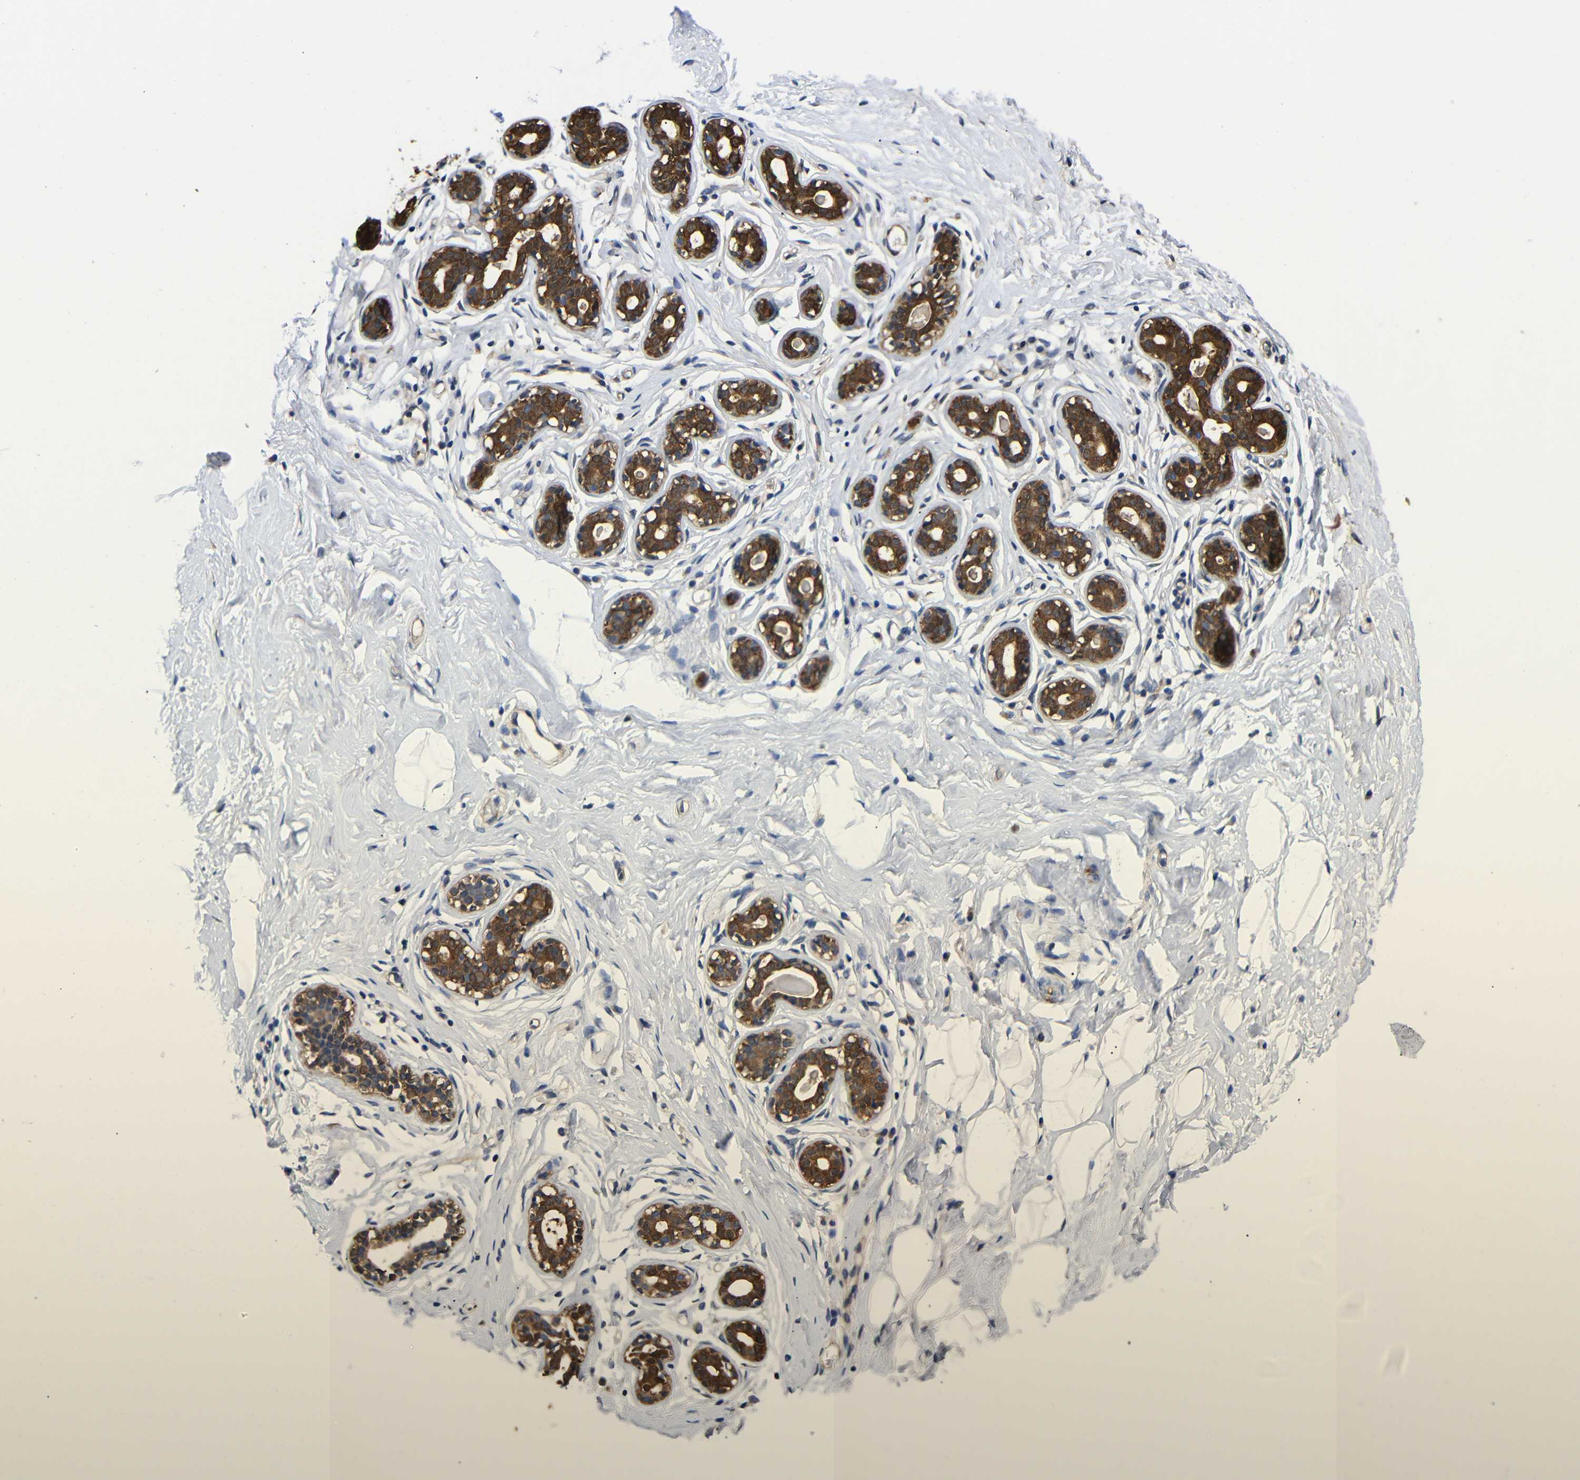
{"staining": {"intensity": "negative", "quantity": "none", "location": "none"}, "tissue": "breast", "cell_type": "Adipocytes", "image_type": "normal", "snomed": [{"axis": "morphology", "description": "Normal tissue, NOS"}, {"axis": "topography", "description": "Breast"}], "caption": "DAB immunohistochemical staining of unremarkable breast displays no significant positivity in adipocytes.", "gene": "LRRCC1", "patient": {"sex": "female", "age": 23}}